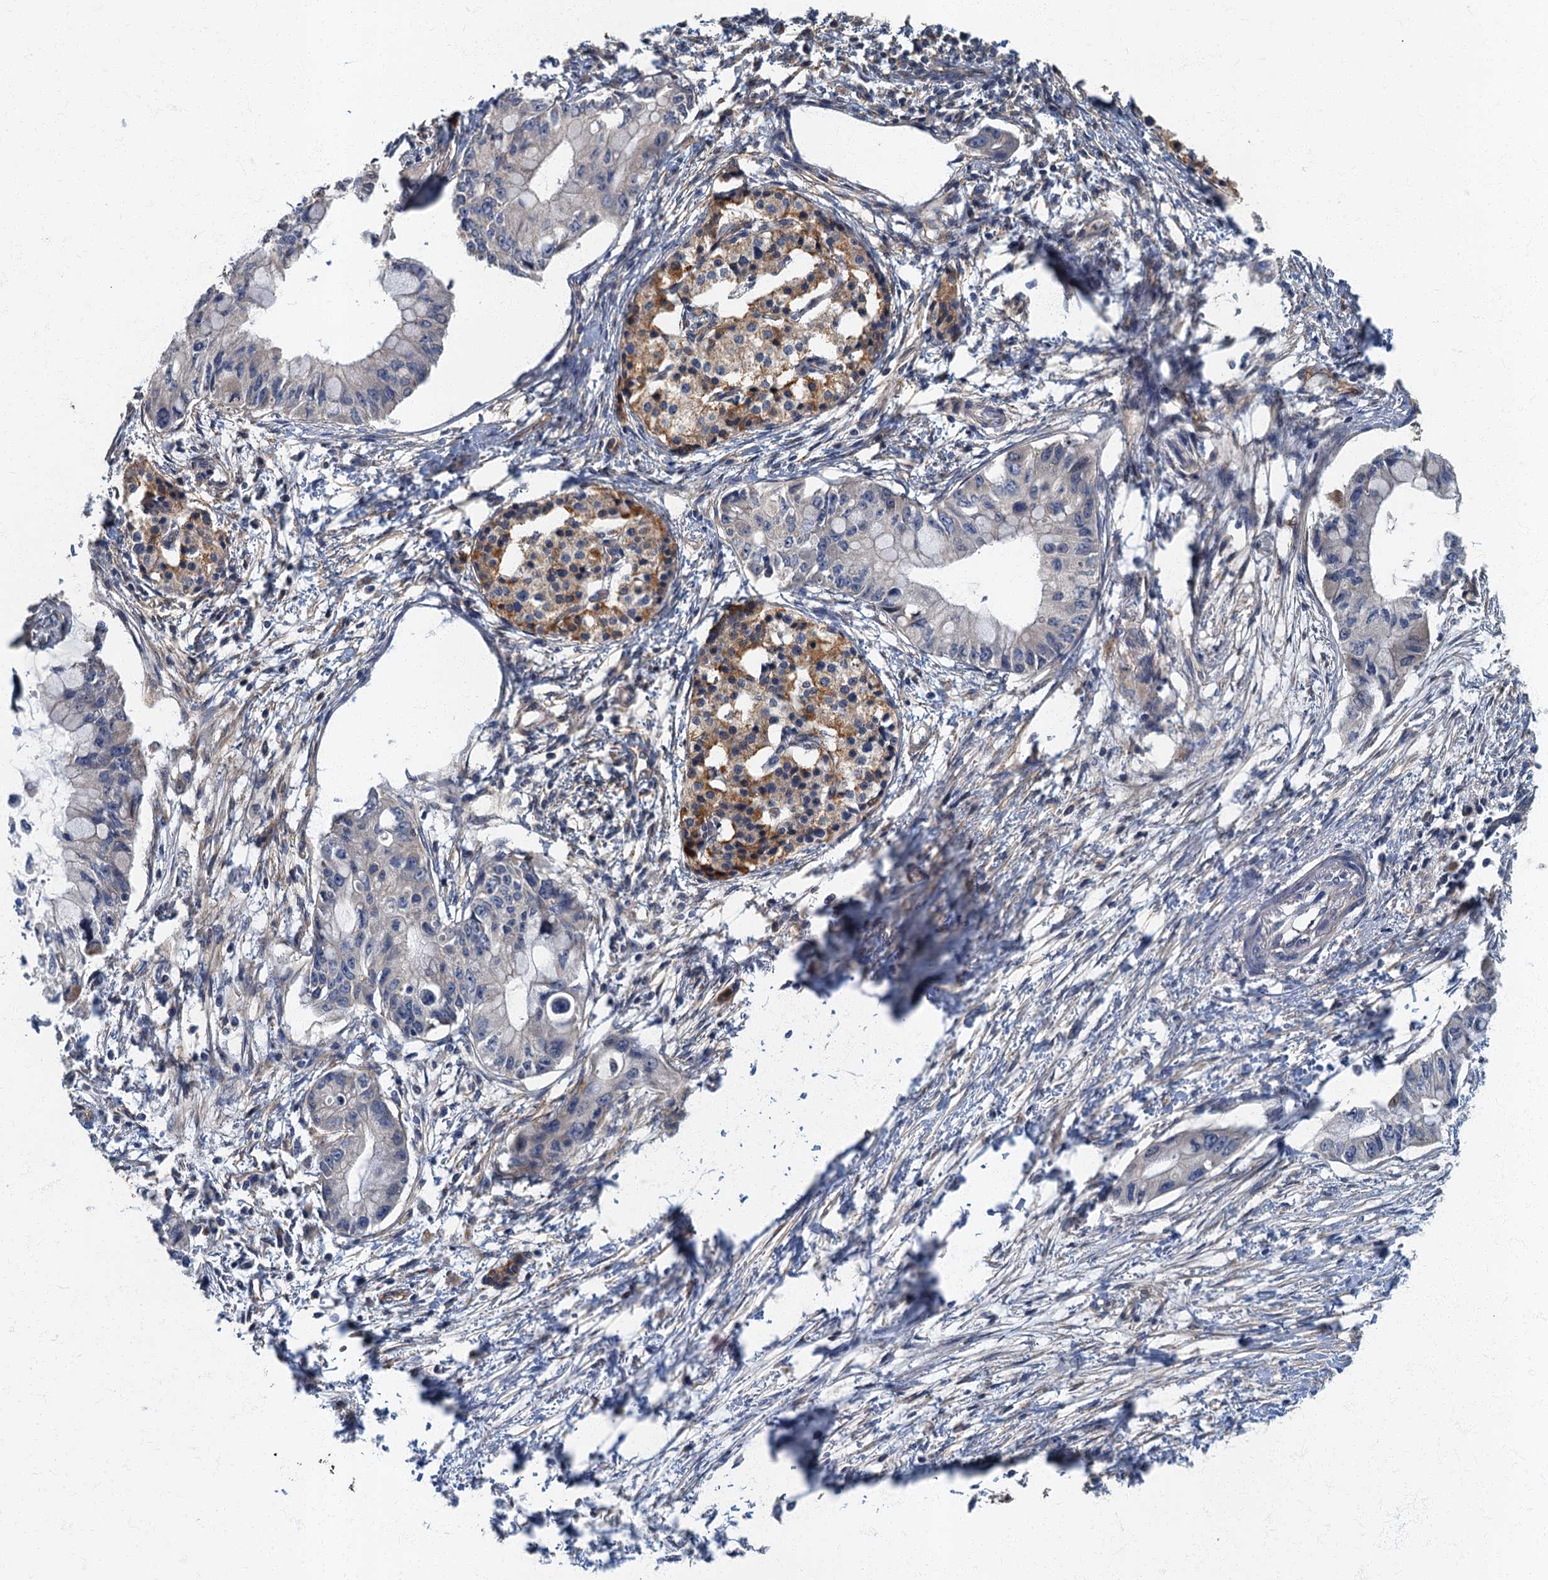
{"staining": {"intensity": "negative", "quantity": "none", "location": "none"}, "tissue": "pancreatic cancer", "cell_type": "Tumor cells", "image_type": "cancer", "snomed": [{"axis": "morphology", "description": "Adenocarcinoma, NOS"}, {"axis": "topography", "description": "Pancreas"}], "caption": "IHC of human pancreatic cancer demonstrates no staining in tumor cells.", "gene": "ARL11", "patient": {"sex": "male", "age": 48}}